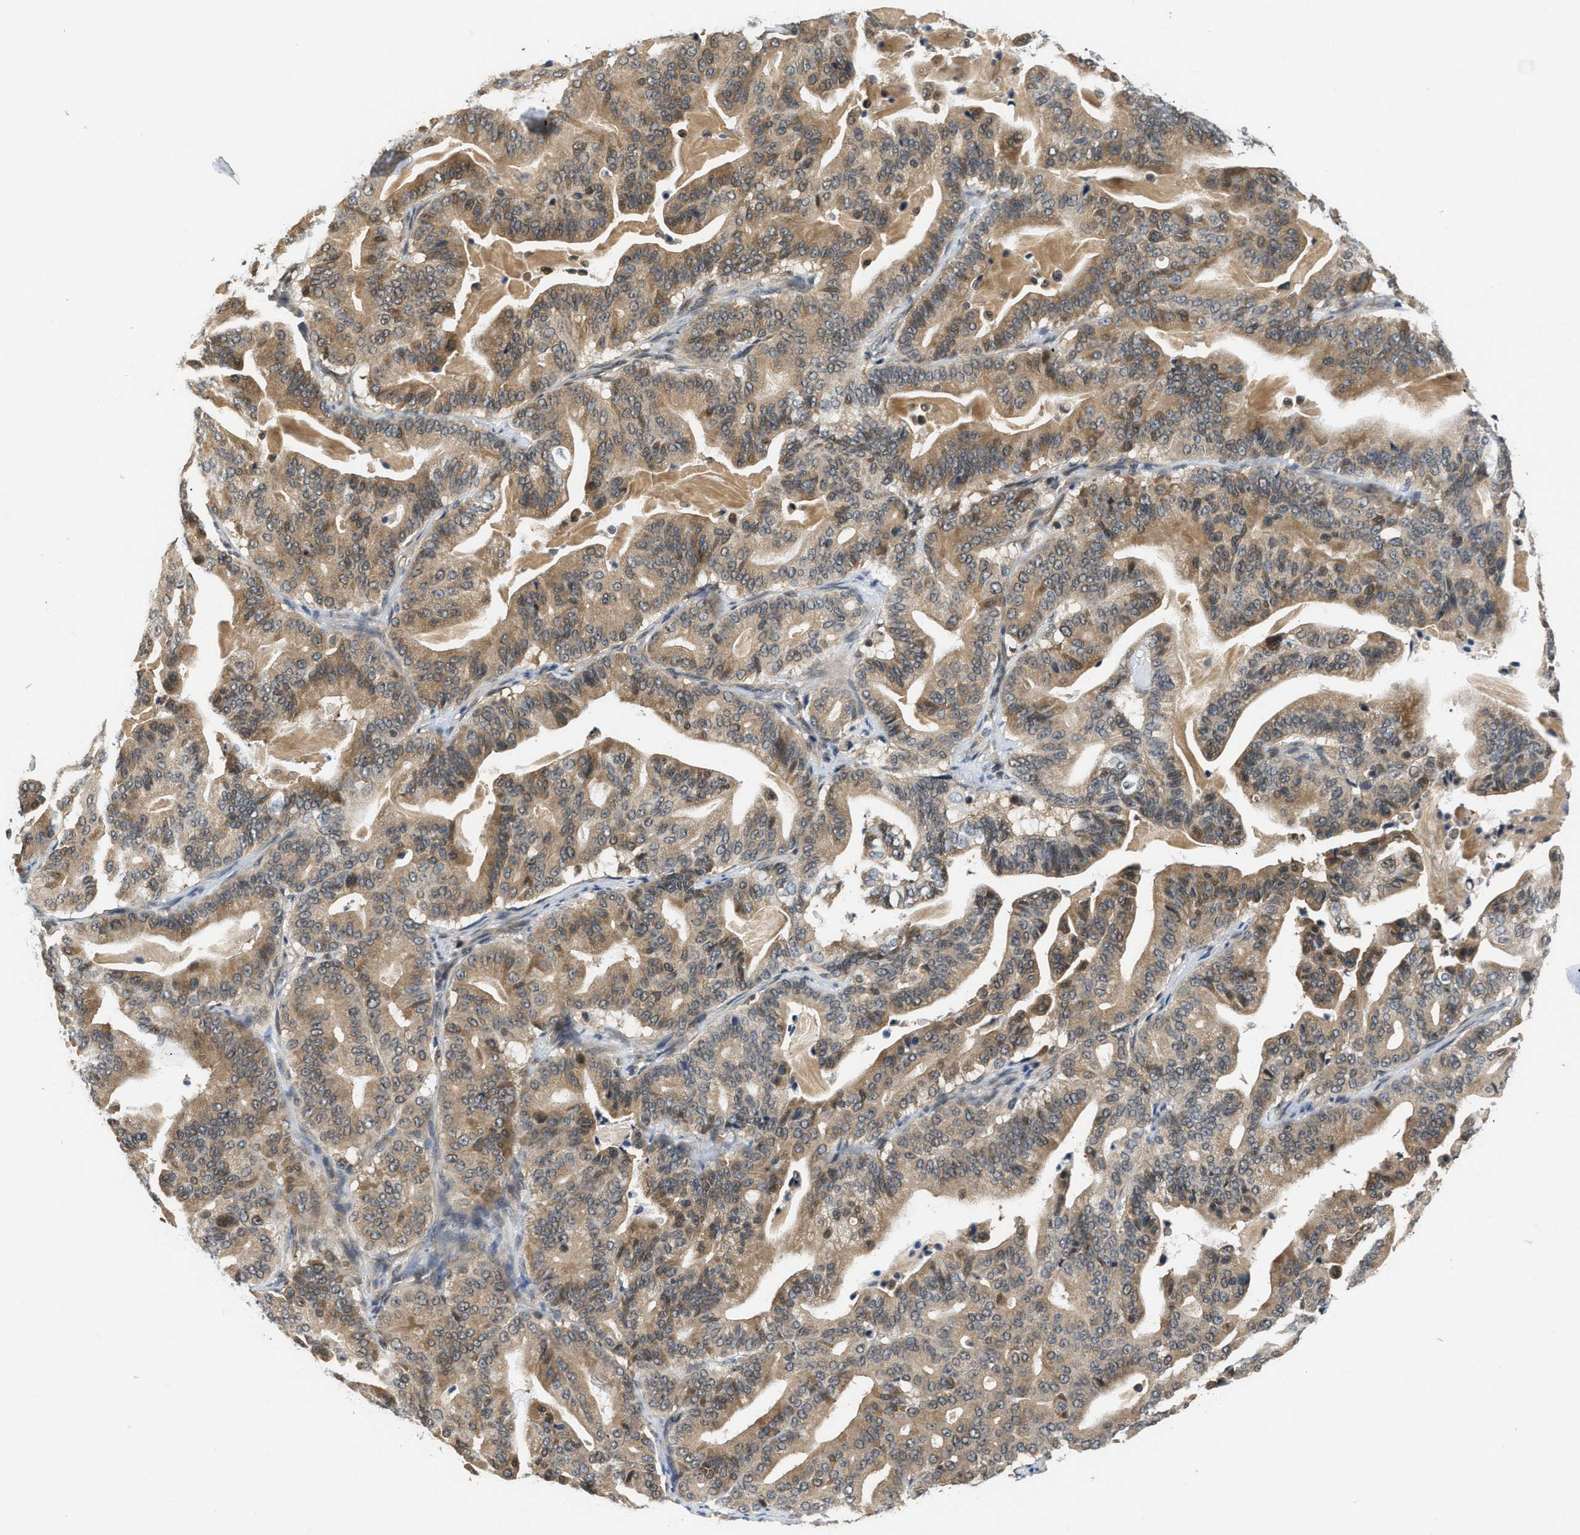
{"staining": {"intensity": "moderate", "quantity": ">75%", "location": "cytoplasmic/membranous"}, "tissue": "pancreatic cancer", "cell_type": "Tumor cells", "image_type": "cancer", "snomed": [{"axis": "morphology", "description": "Adenocarcinoma, NOS"}, {"axis": "topography", "description": "Pancreas"}], "caption": "Immunohistochemical staining of pancreatic cancer (adenocarcinoma) reveals medium levels of moderate cytoplasmic/membranous expression in about >75% of tumor cells. (DAB (3,3'-diaminobenzidine) IHC with brightfield microscopy, high magnification).", "gene": "RAB29", "patient": {"sex": "male", "age": 63}}